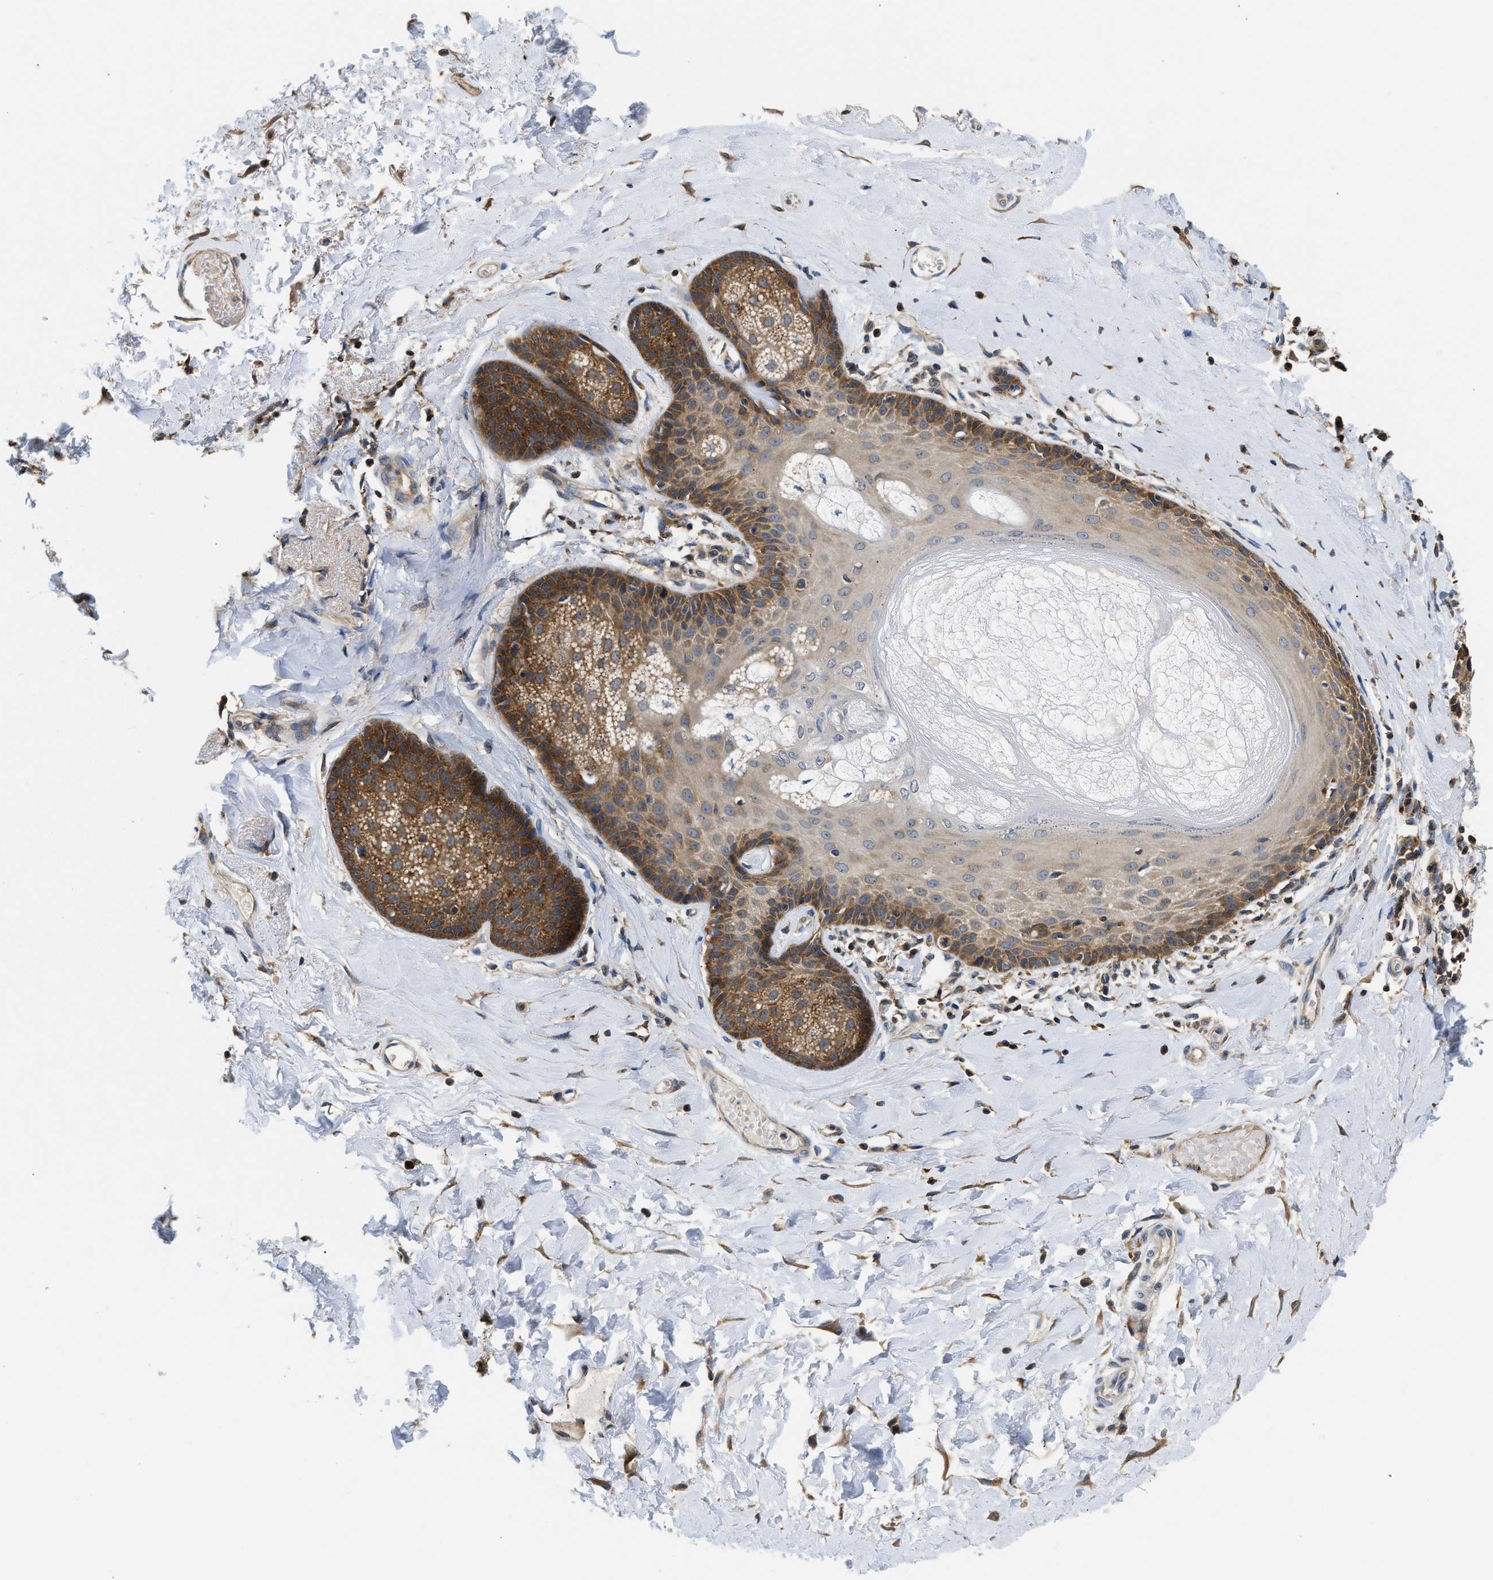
{"staining": {"intensity": "moderate", "quantity": "25%-75%", "location": "cytoplasmic/membranous"}, "tissue": "skin", "cell_type": "Epidermal cells", "image_type": "normal", "snomed": [{"axis": "morphology", "description": "Normal tissue, NOS"}, {"axis": "topography", "description": "Anal"}], "caption": "Skin stained for a protein (brown) exhibits moderate cytoplasmic/membranous positive positivity in approximately 25%-75% of epidermal cells.", "gene": "CCM2", "patient": {"sex": "male", "age": 69}}